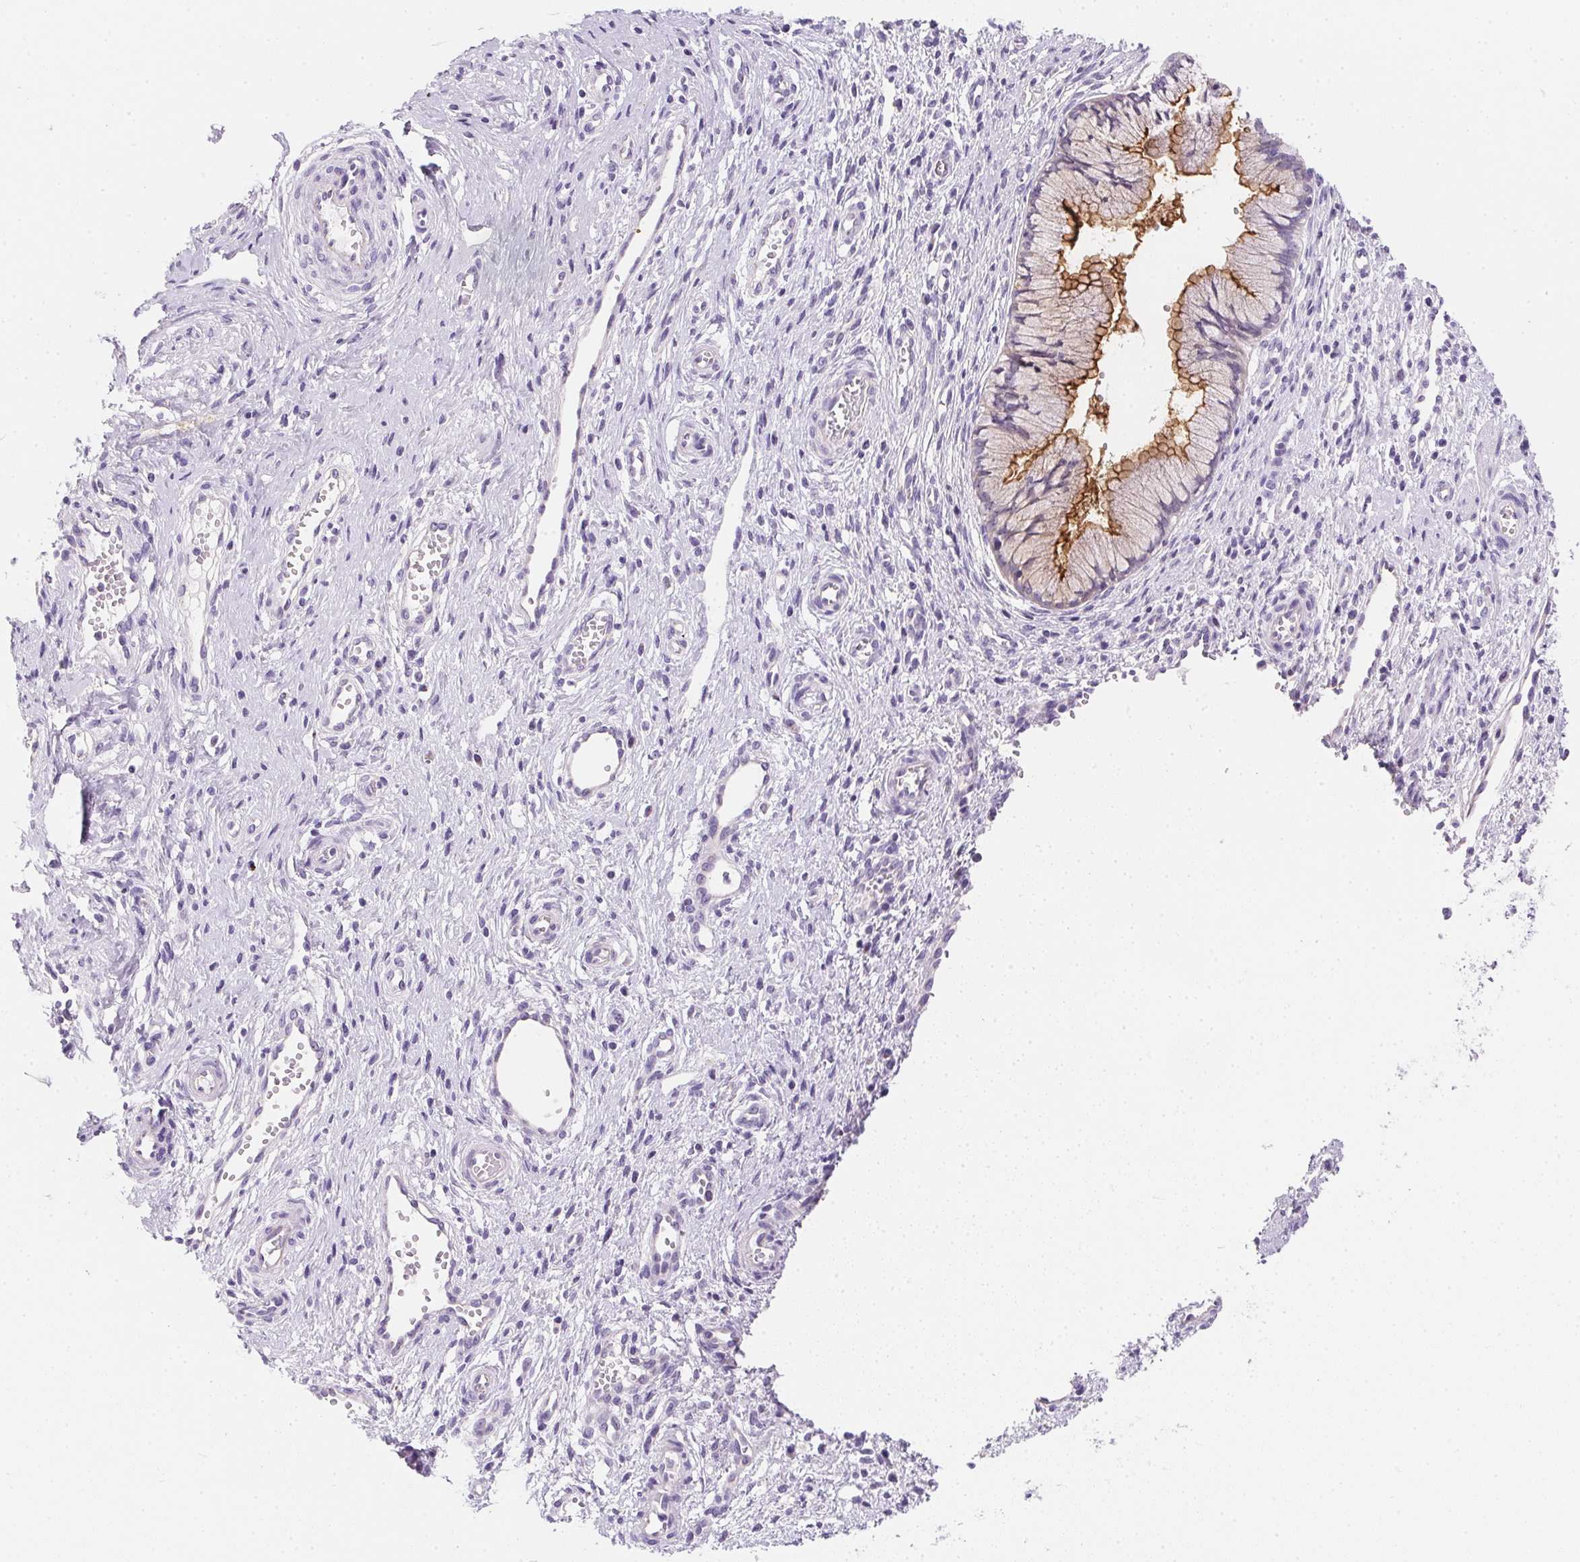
{"staining": {"intensity": "strong", "quantity": "25%-75%", "location": "cytoplasmic/membranous"}, "tissue": "cervical cancer", "cell_type": "Tumor cells", "image_type": "cancer", "snomed": [{"axis": "morphology", "description": "Adenocarcinoma, NOS"}, {"axis": "topography", "description": "Cervix"}], "caption": "IHC (DAB (3,3'-diaminobenzidine)) staining of human cervical cancer shows strong cytoplasmic/membranous protein positivity in about 25%-75% of tumor cells. The protein of interest is stained brown, and the nuclei are stained in blue (DAB IHC with brightfield microscopy, high magnification).", "gene": "AQP5", "patient": {"sex": "female", "age": 34}}